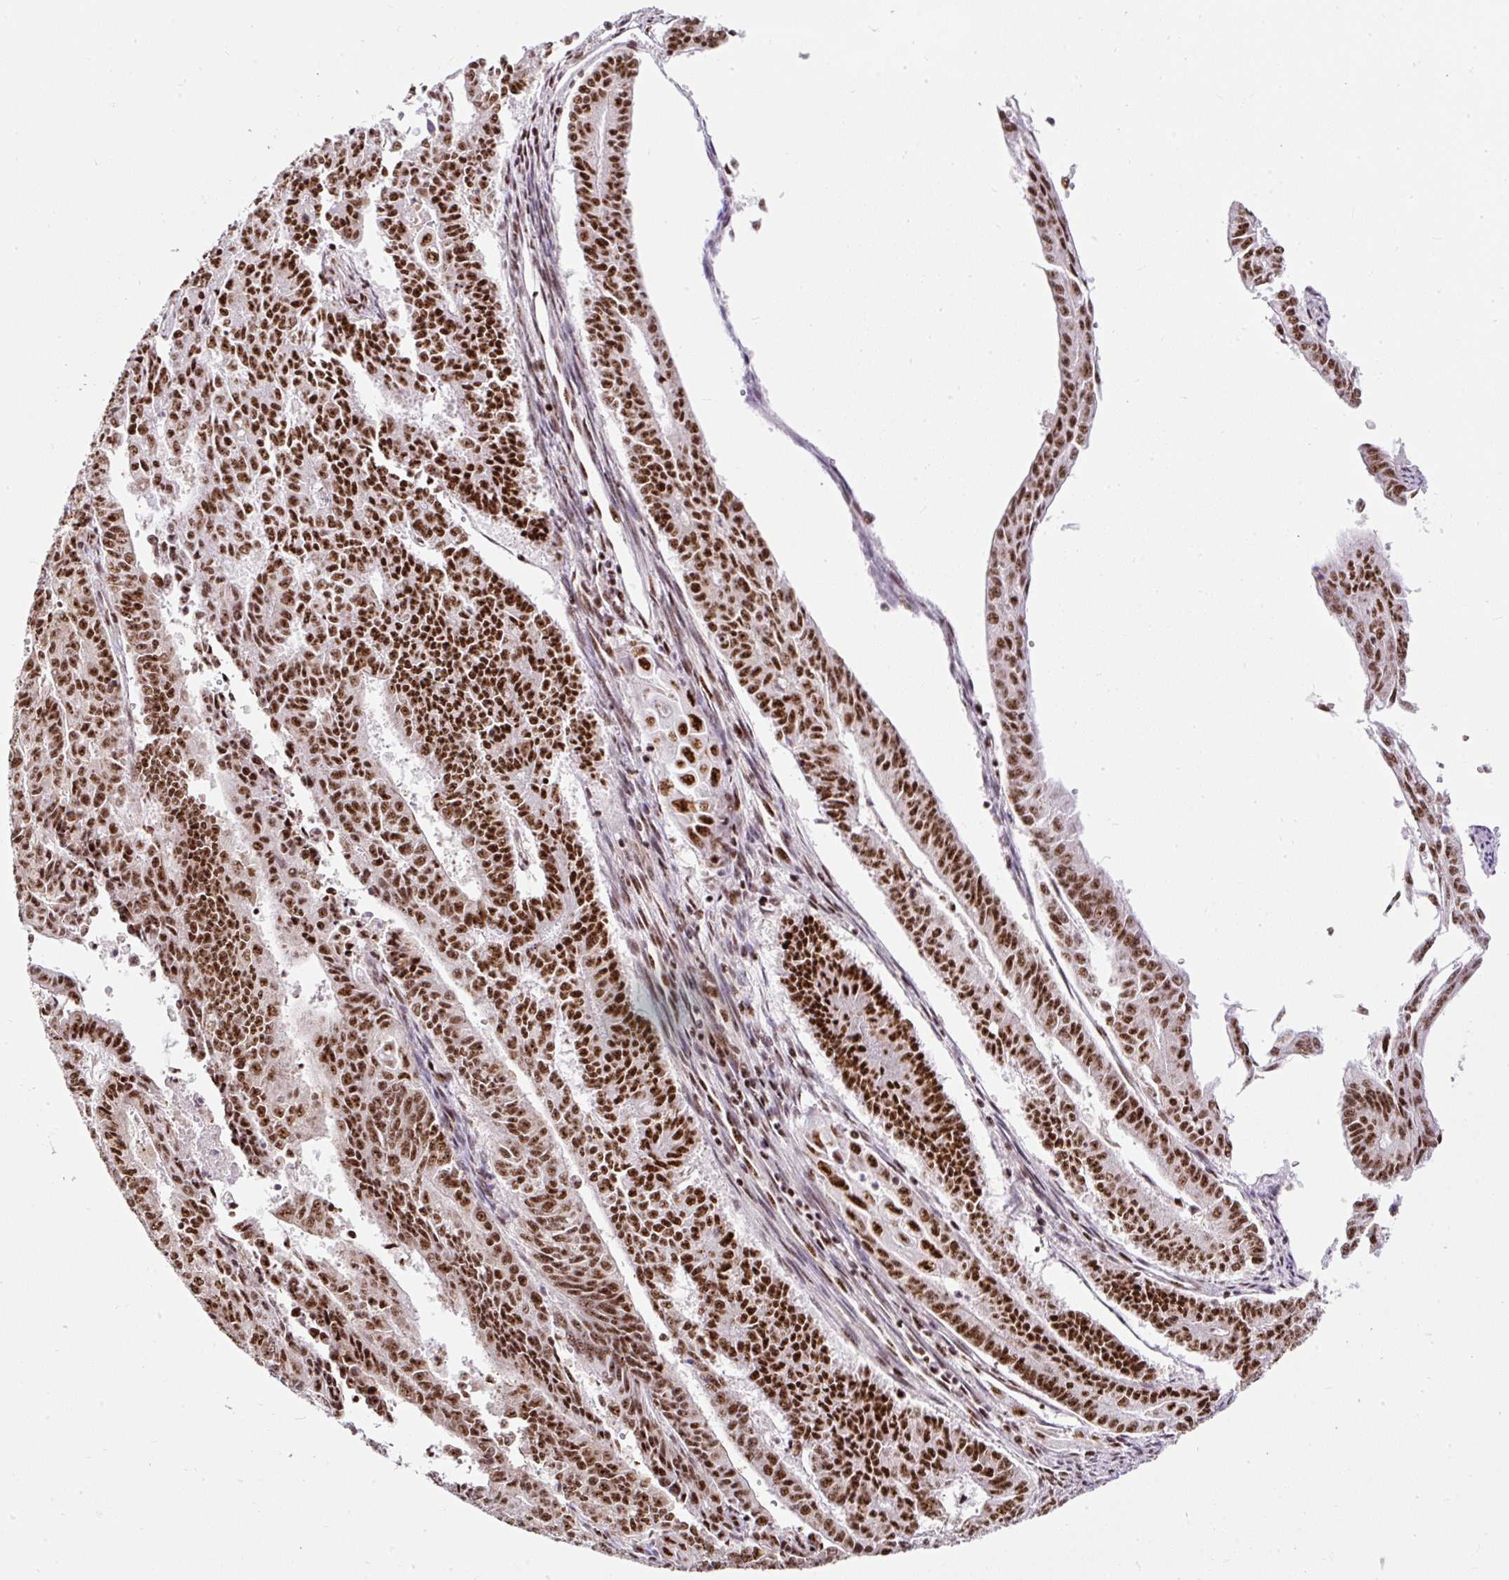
{"staining": {"intensity": "strong", "quantity": ">75%", "location": "nuclear"}, "tissue": "endometrial cancer", "cell_type": "Tumor cells", "image_type": "cancer", "snomed": [{"axis": "morphology", "description": "Adenocarcinoma, NOS"}, {"axis": "topography", "description": "Endometrium"}], "caption": "Protein staining of adenocarcinoma (endometrial) tissue displays strong nuclear expression in approximately >75% of tumor cells.", "gene": "LUC7L2", "patient": {"sex": "female", "age": 59}}